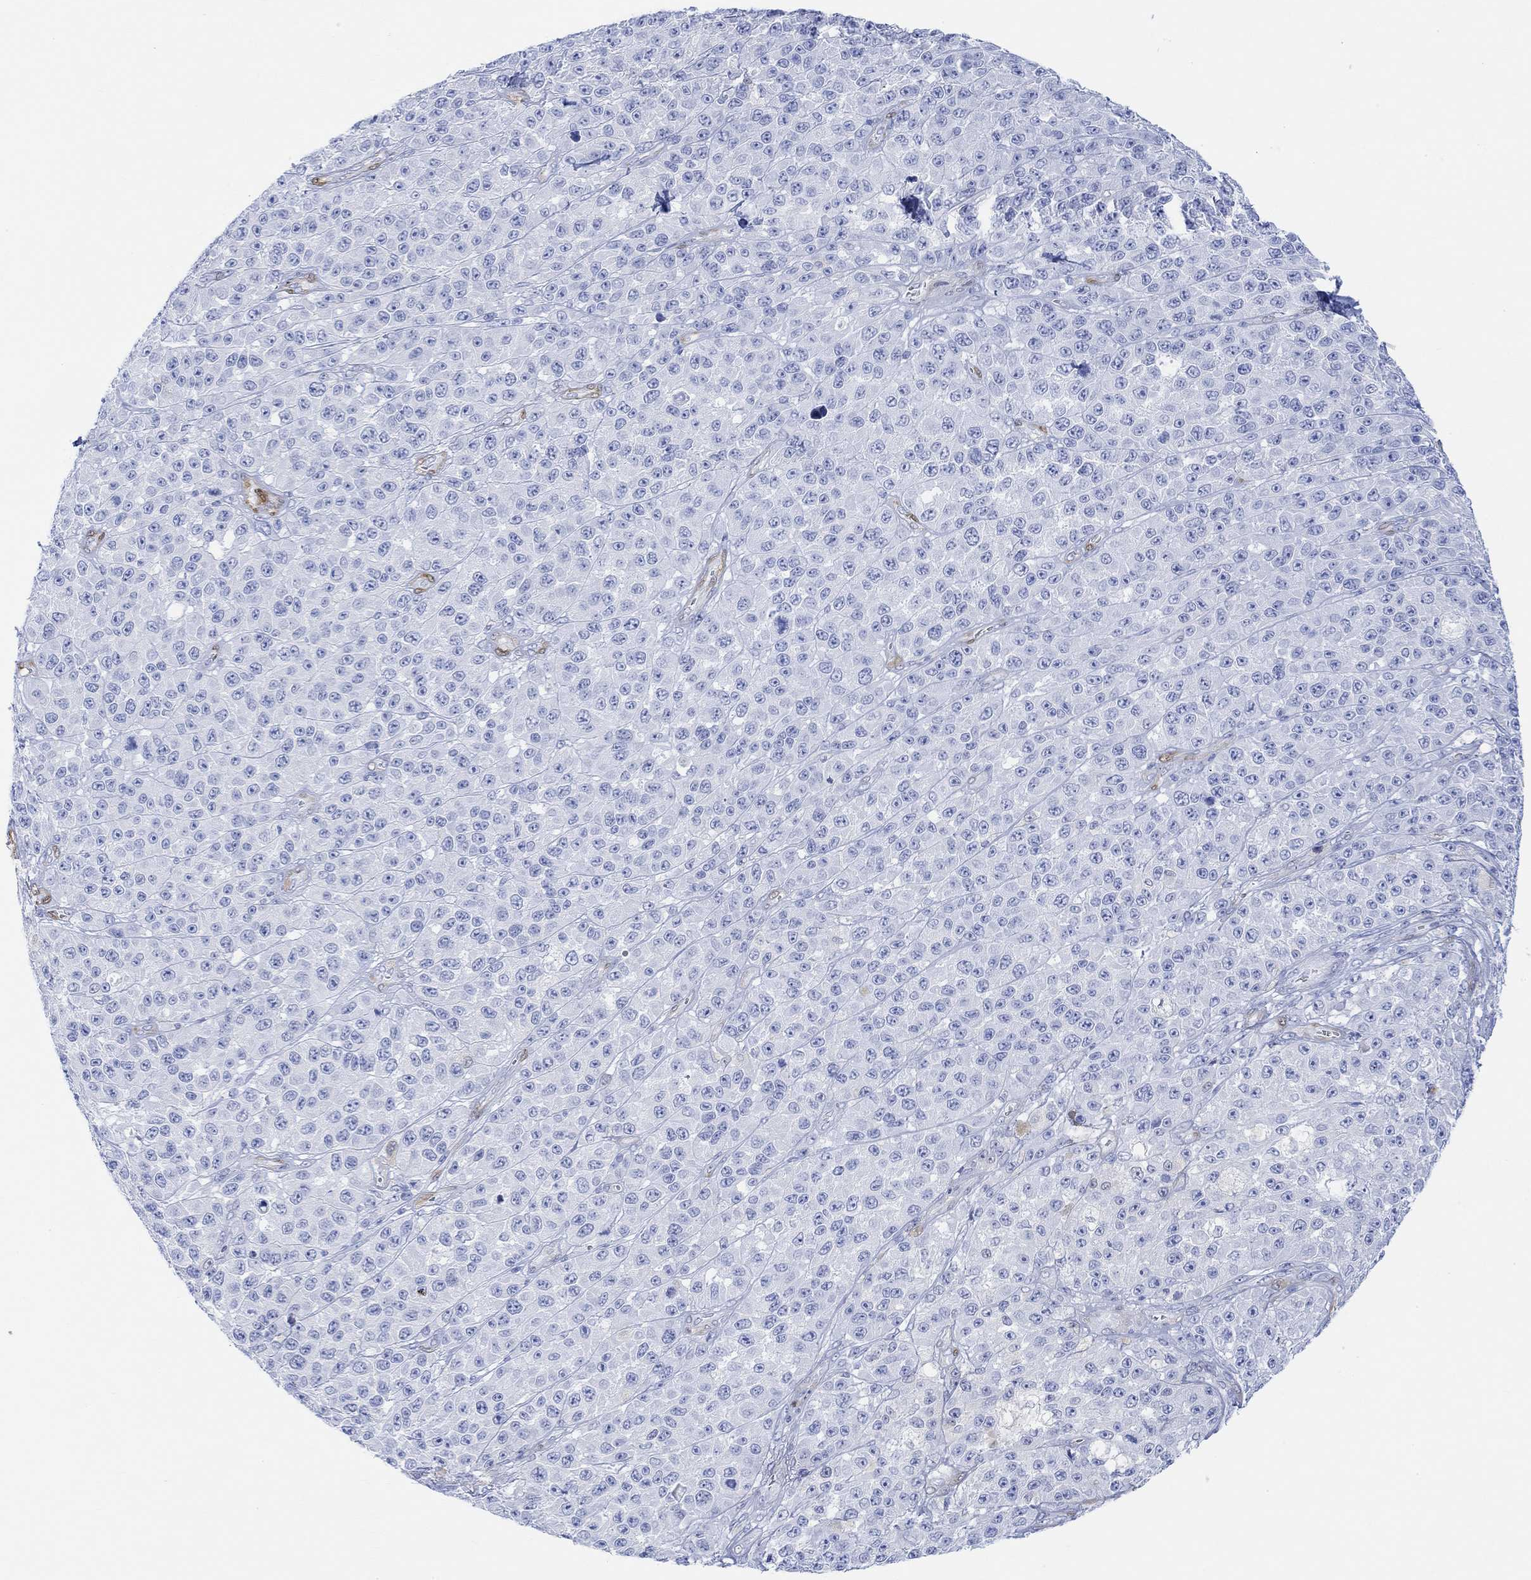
{"staining": {"intensity": "negative", "quantity": "none", "location": "none"}, "tissue": "melanoma", "cell_type": "Tumor cells", "image_type": "cancer", "snomed": [{"axis": "morphology", "description": "Malignant melanoma, NOS"}, {"axis": "topography", "description": "Skin"}], "caption": "A high-resolution image shows immunohistochemistry (IHC) staining of malignant melanoma, which displays no significant staining in tumor cells.", "gene": "TPPP3", "patient": {"sex": "female", "age": 58}}